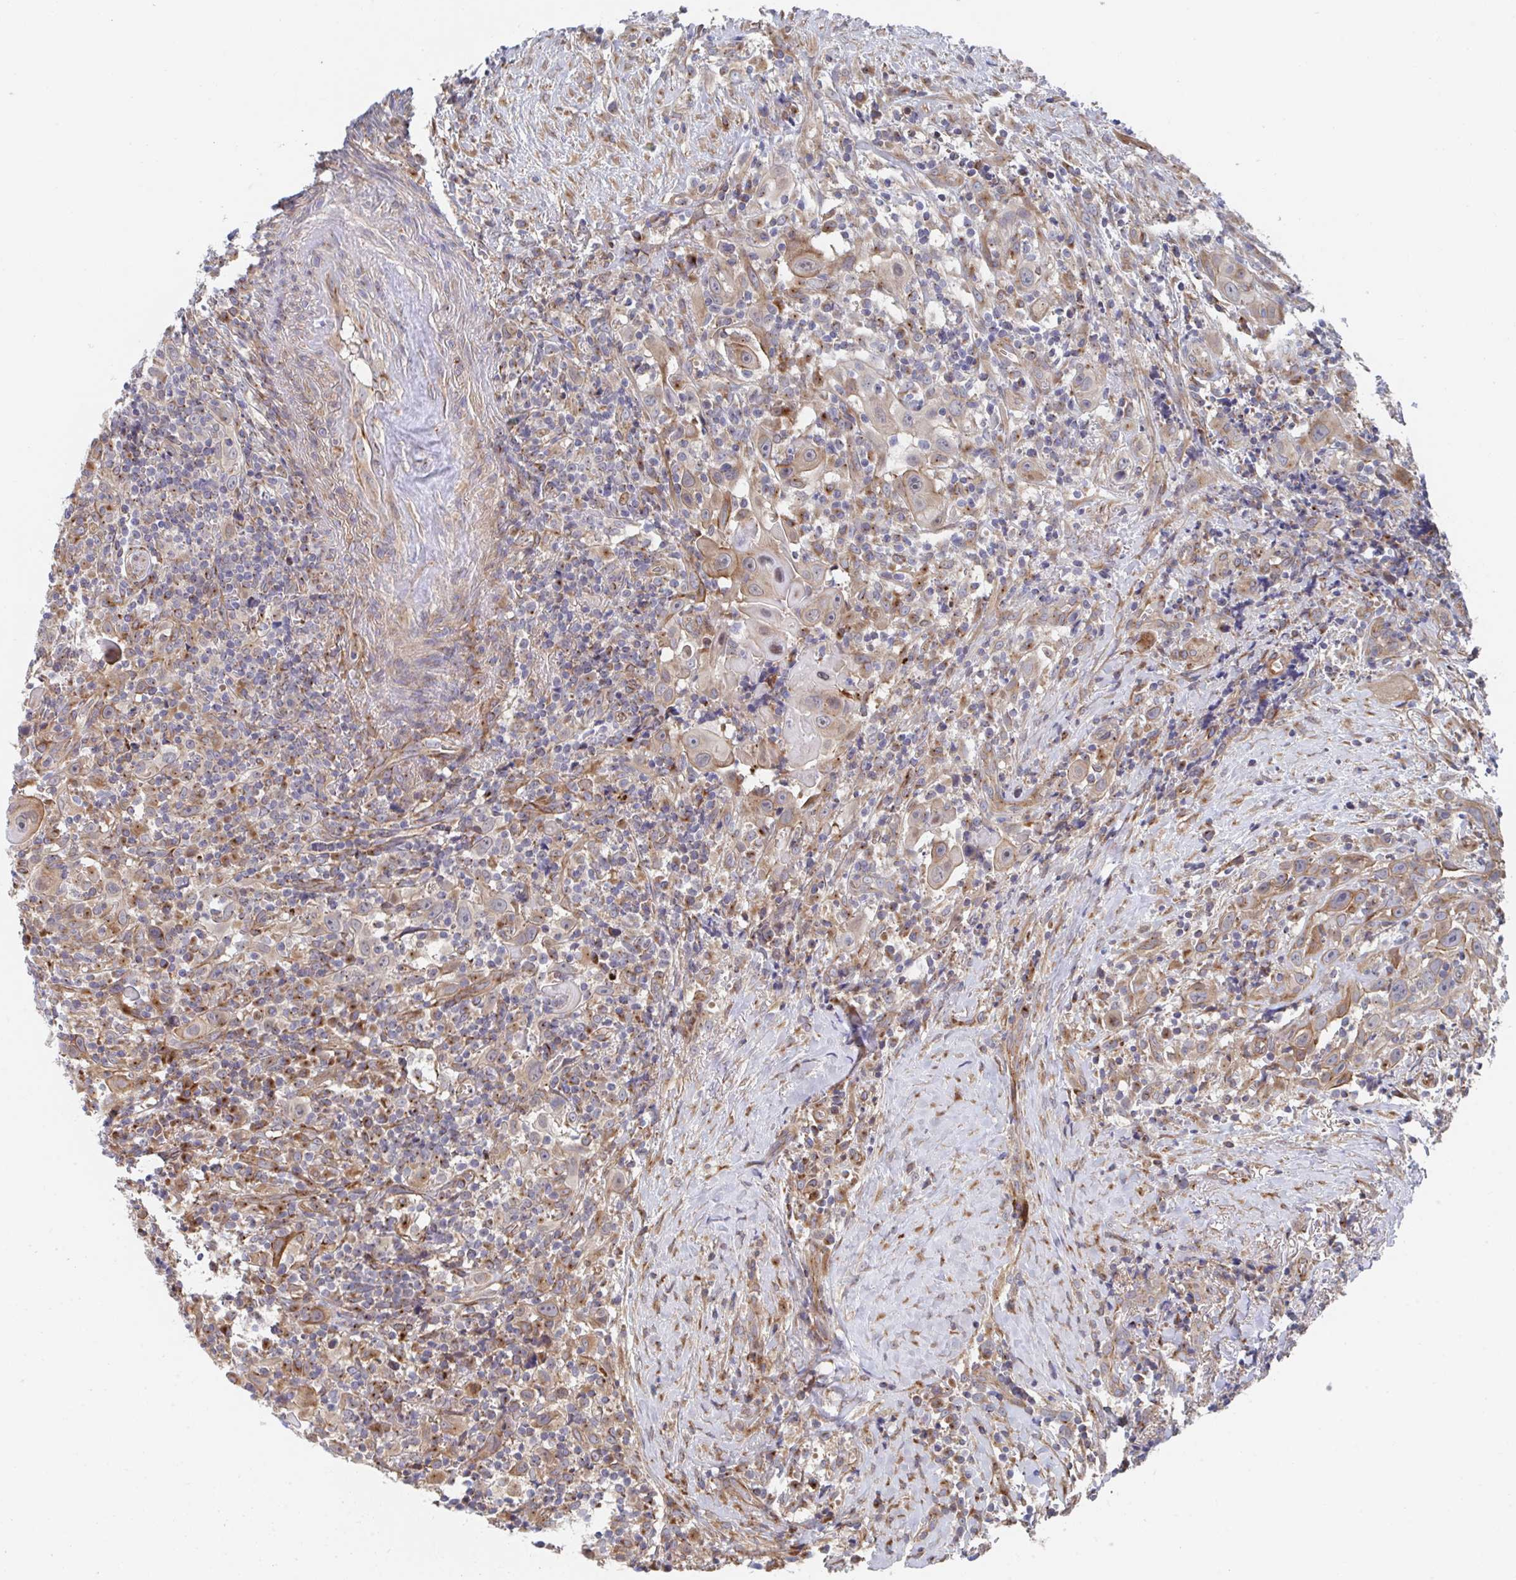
{"staining": {"intensity": "weak", "quantity": "25%-75%", "location": "cytoplasmic/membranous"}, "tissue": "head and neck cancer", "cell_type": "Tumor cells", "image_type": "cancer", "snomed": [{"axis": "morphology", "description": "Squamous cell carcinoma, NOS"}, {"axis": "topography", "description": "Head-Neck"}], "caption": "Brown immunohistochemical staining in head and neck cancer demonstrates weak cytoplasmic/membranous positivity in about 25%-75% of tumor cells.", "gene": "FJX1", "patient": {"sex": "female", "age": 95}}